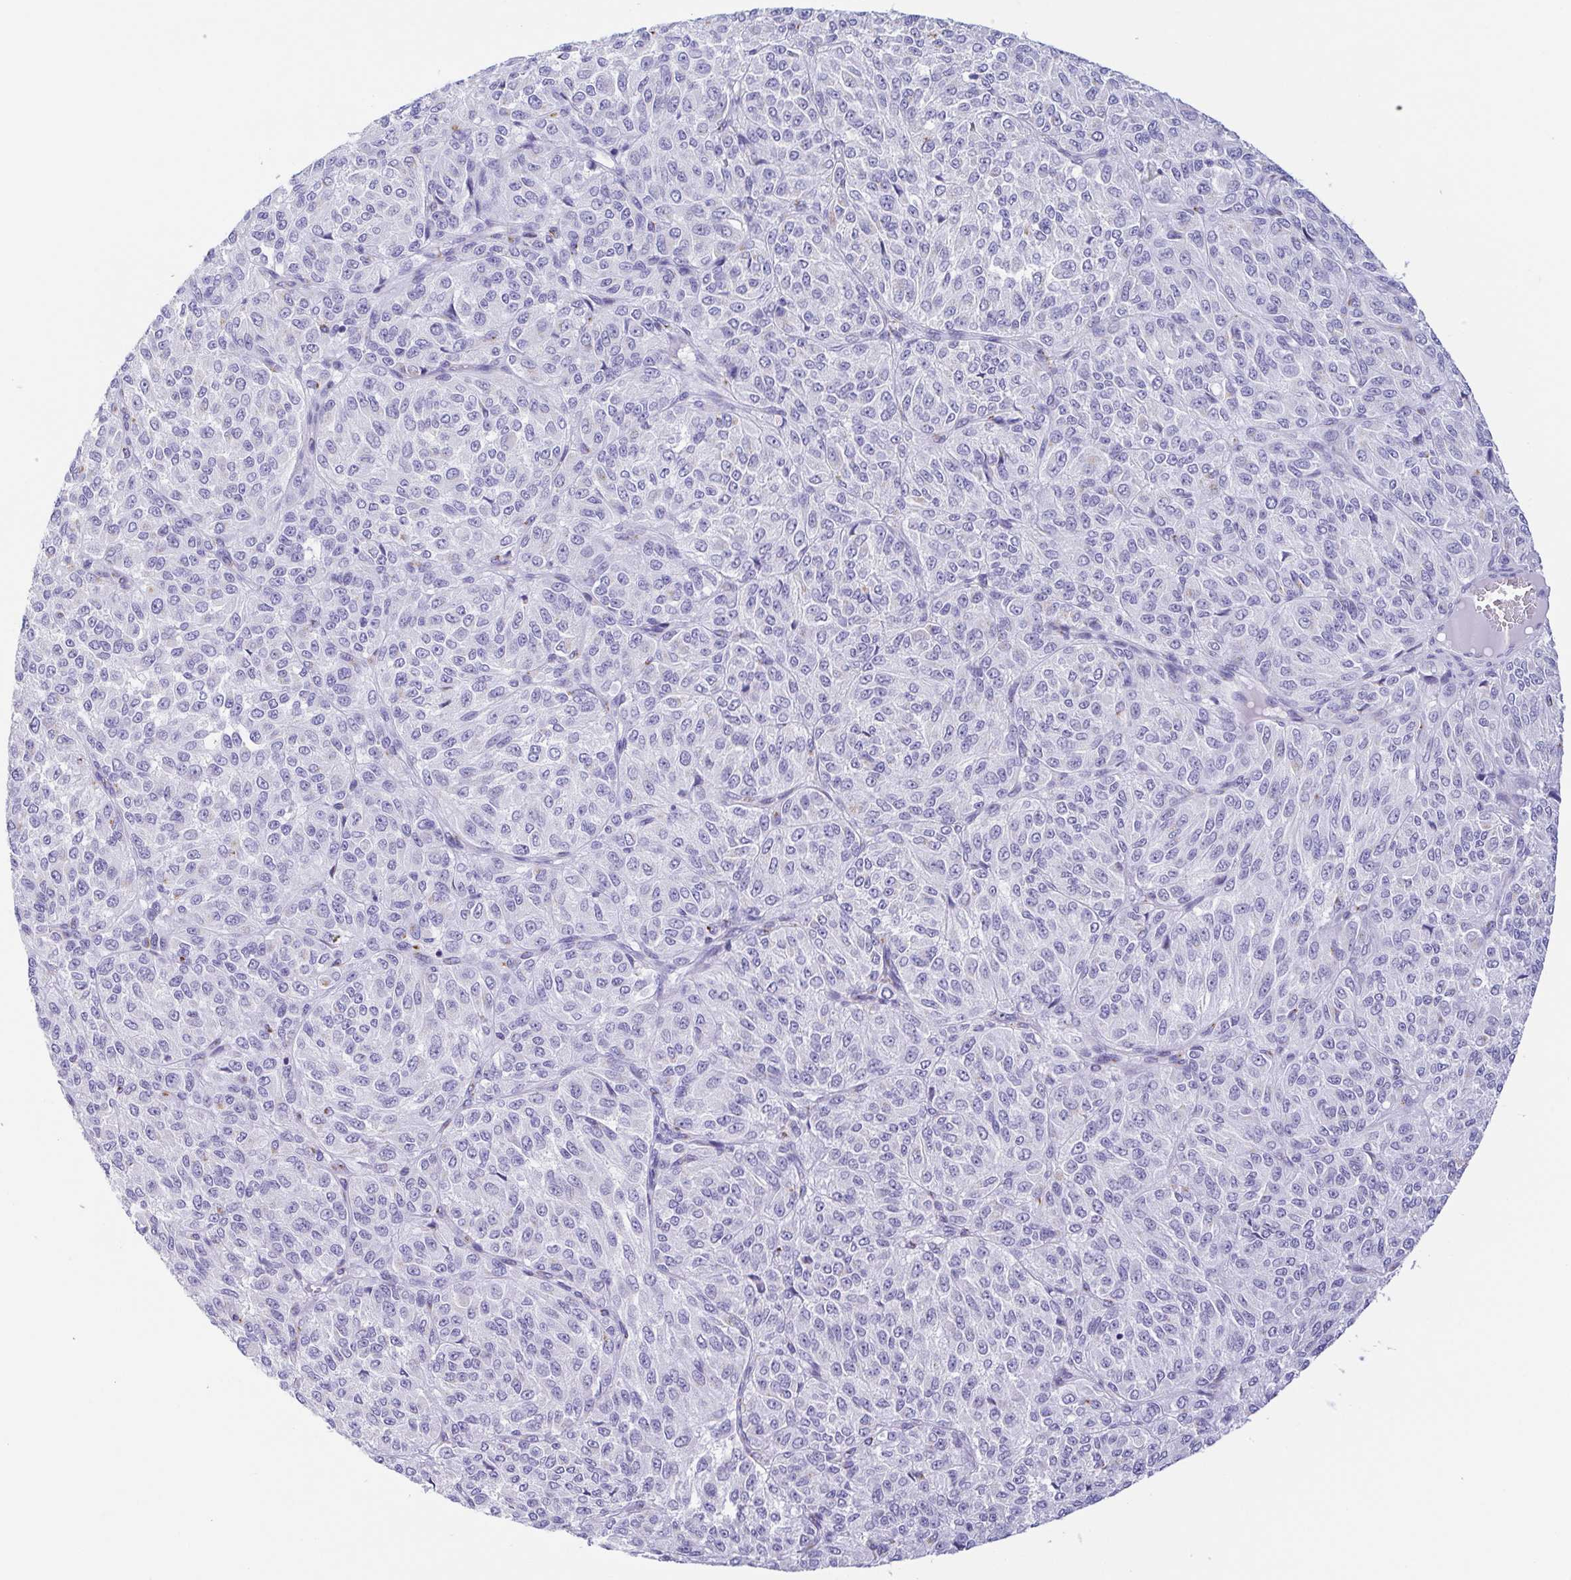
{"staining": {"intensity": "negative", "quantity": "none", "location": "none"}, "tissue": "melanoma", "cell_type": "Tumor cells", "image_type": "cancer", "snomed": [{"axis": "morphology", "description": "Malignant melanoma, Metastatic site"}, {"axis": "topography", "description": "Brain"}], "caption": "This is an immunohistochemistry (IHC) image of malignant melanoma (metastatic site). There is no positivity in tumor cells.", "gene": "SULT1B1", "patient": {"sex": "female", "age": 56}}